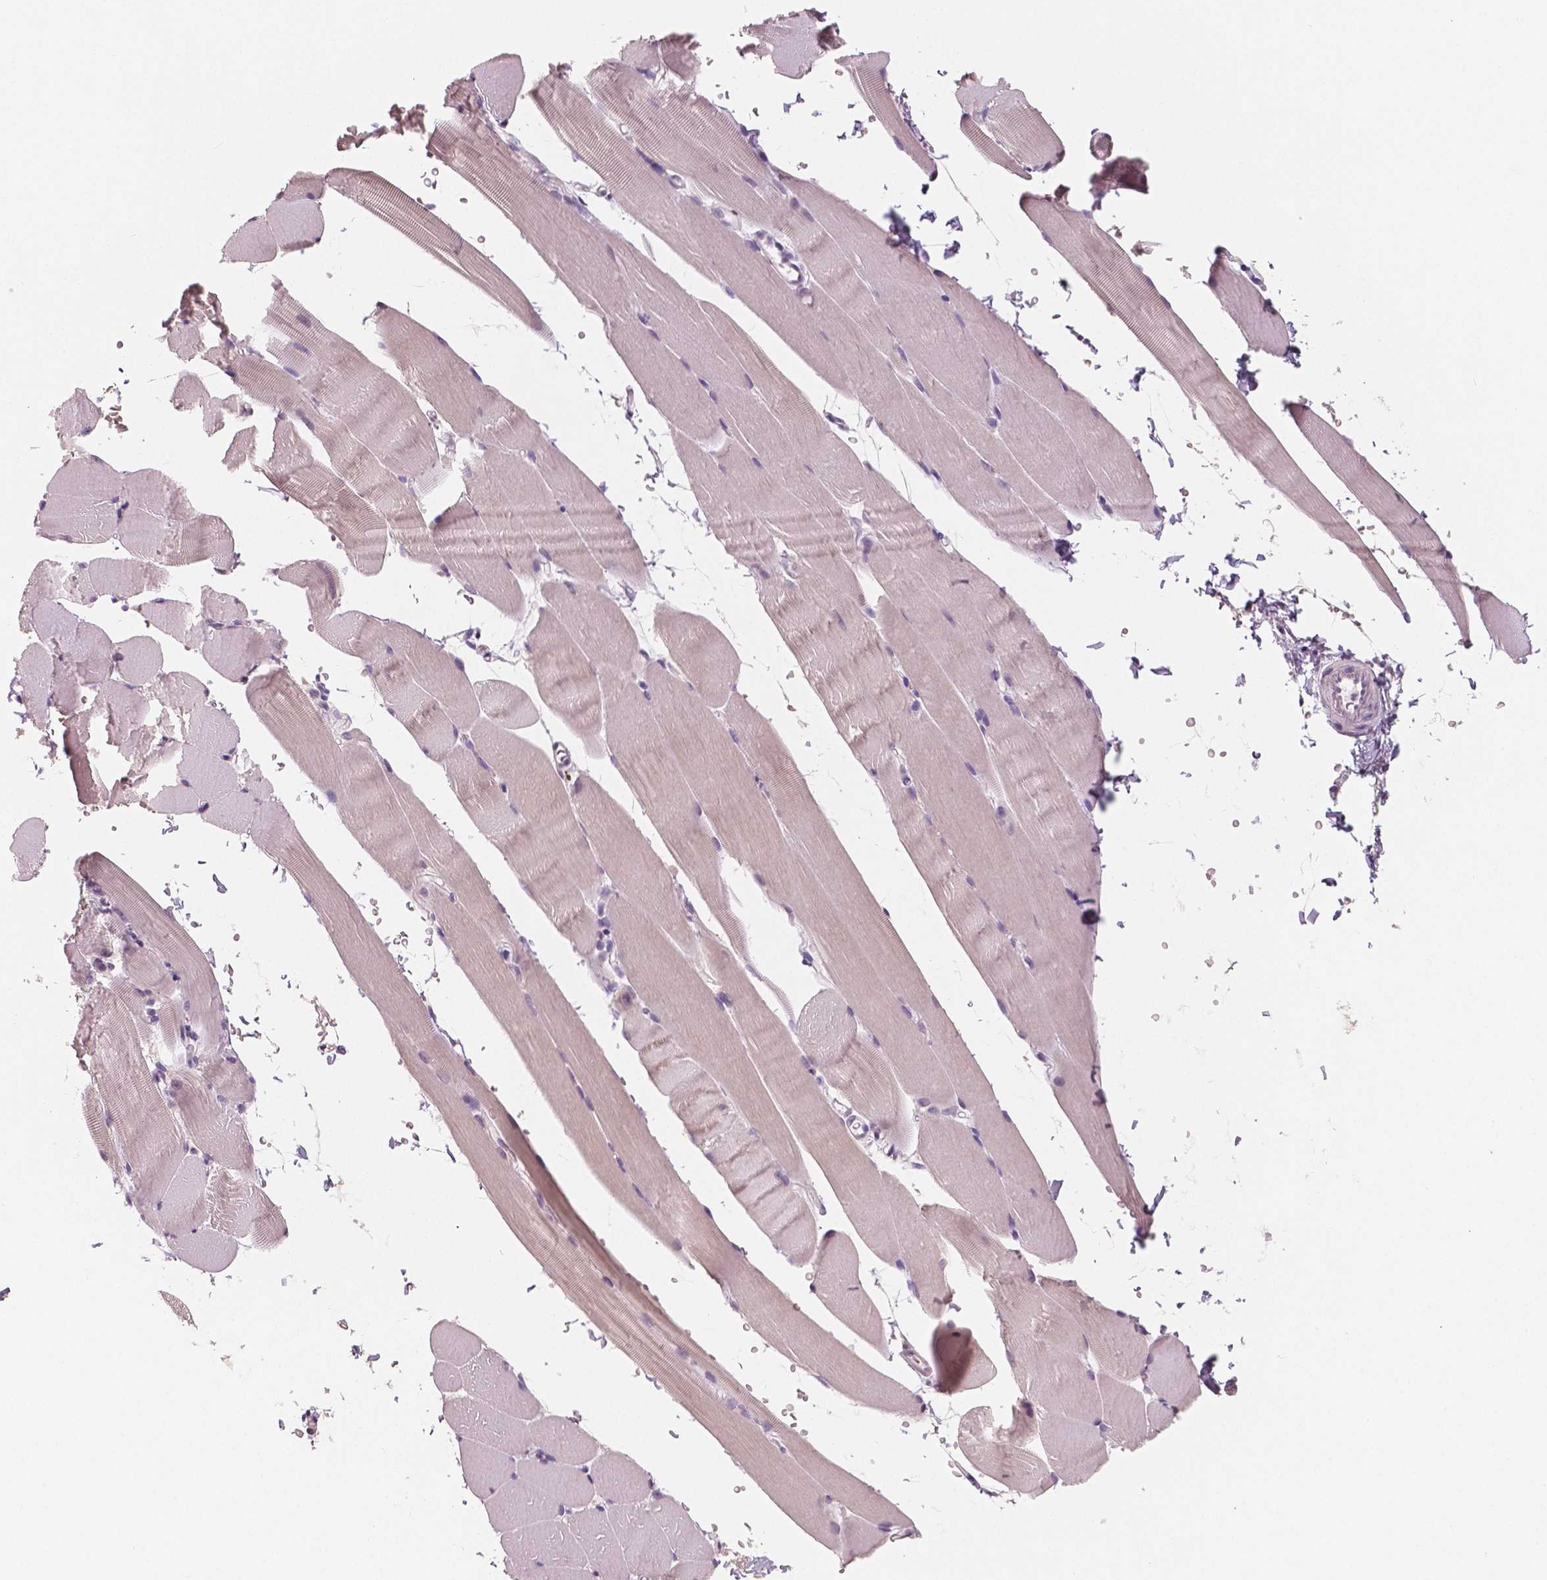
{"staining": {"intensity": "negative", "quantity": "none", "location": "none"}, "tissue": "skeletal muscle", "cell_type": "Myocytes", "image_type": "normal", "snomed": [{"axis": "morphology", "description": "Normal tissue, NOS"}, {"axis": "topography", "description": "Skeletal muscle"}], "caption": "Immunohistochemistry (IHC) histopathology image of benign skeletal muscle: human skeletal muscle stained with DAB exhibits no significant protein positivity in myocytes. (DAB IHC with hematoxylin counter stain).", "gene": "NECAB1", "patient": {"sex": "female", "age": 37}}